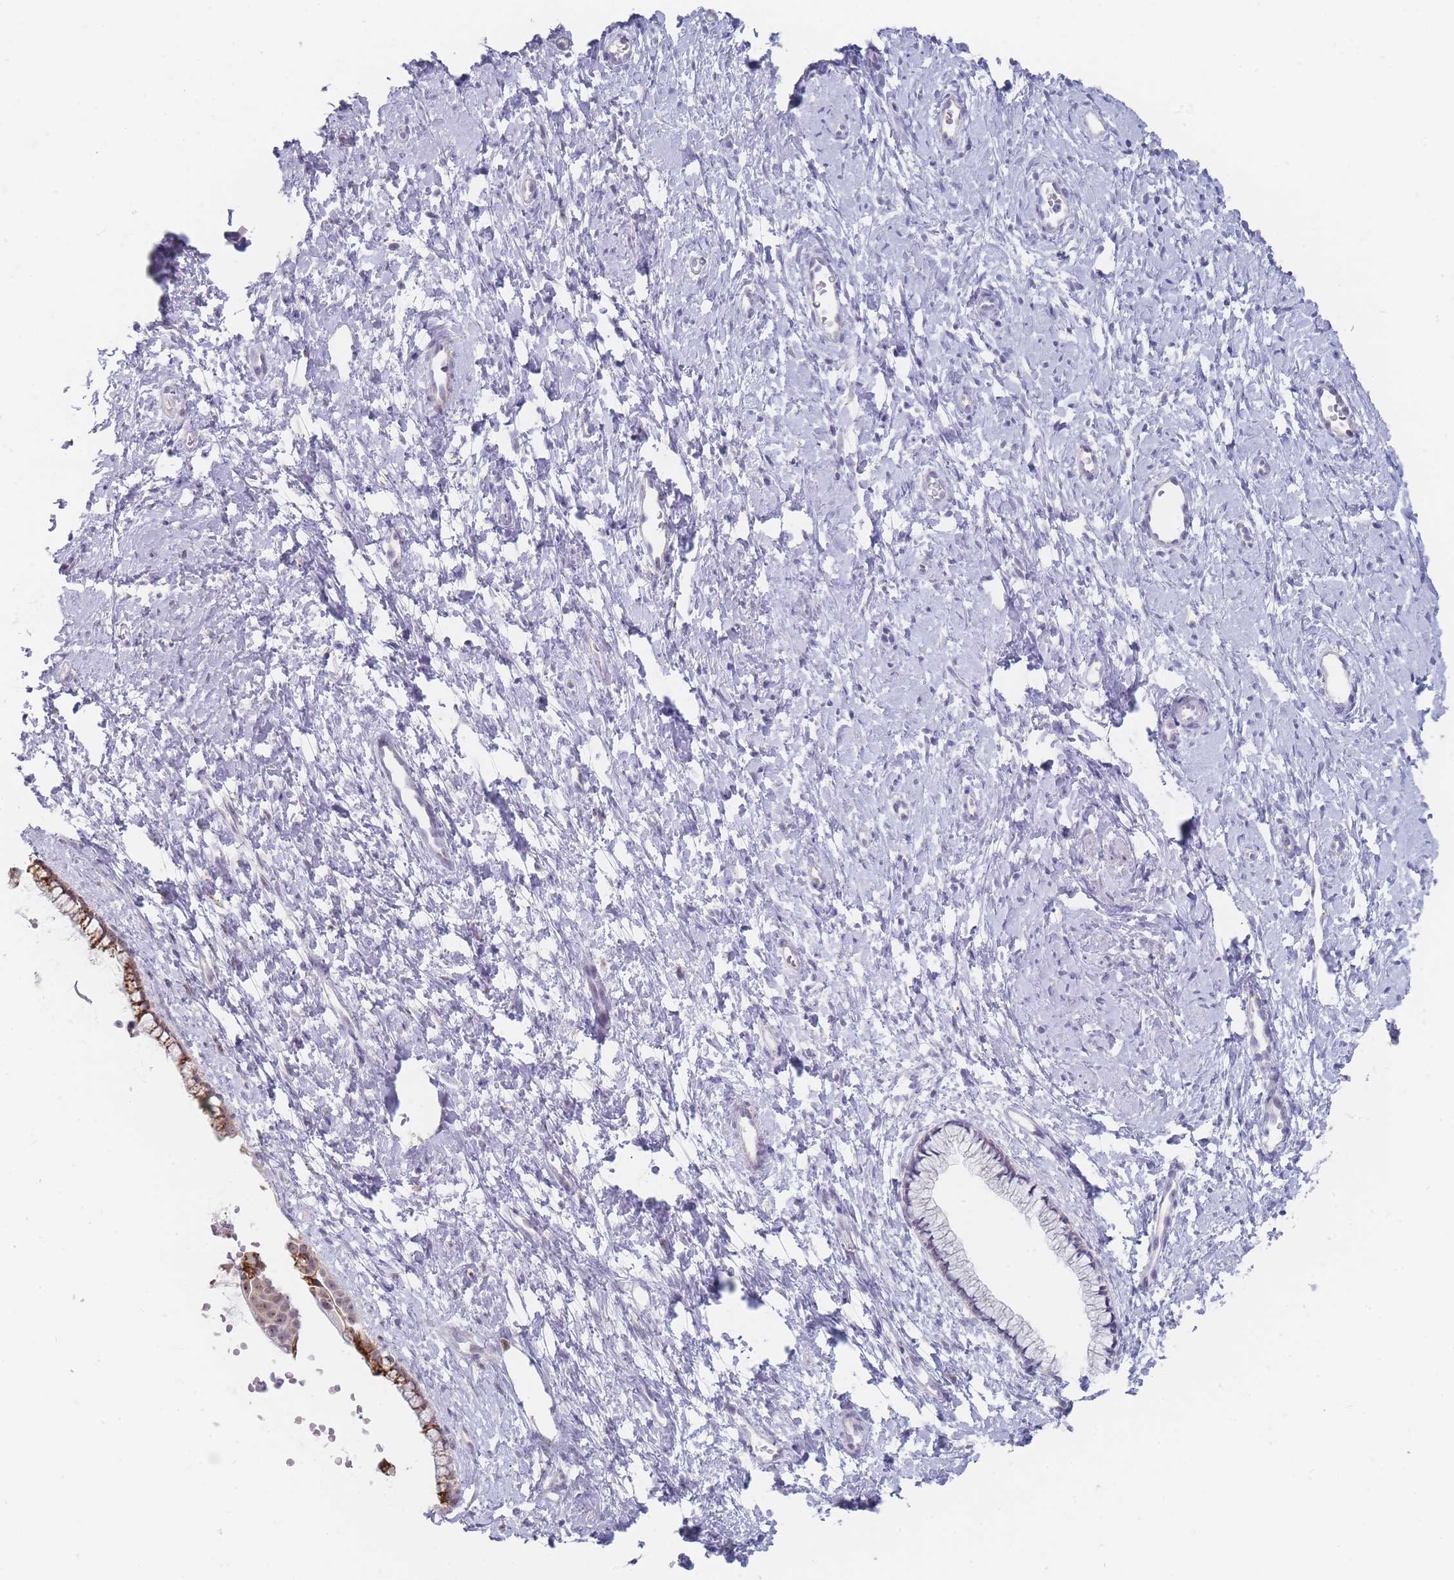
{"staining": {"intensity": "strong", "quantity": "<25%", "location": "cytoplasmic/membranous"}, "tissue": "cervix", "cell_type": "Glandular cells", "image_type": "normal", "snomed": [{"axis": "morphology", "description": "Normal tissue, NOS"}, {"axis": "topography", "description": "Cervix"}], "caption": "An image of human cervix stained for a protein demonstrates strong cytoplasmic/membranous brown staining in glandular cells. (DAB IHC, brown staining for protein, blue staining for nuclei).", "gene": "RNF8", "patient": {"sex": "female", "age": 57}}